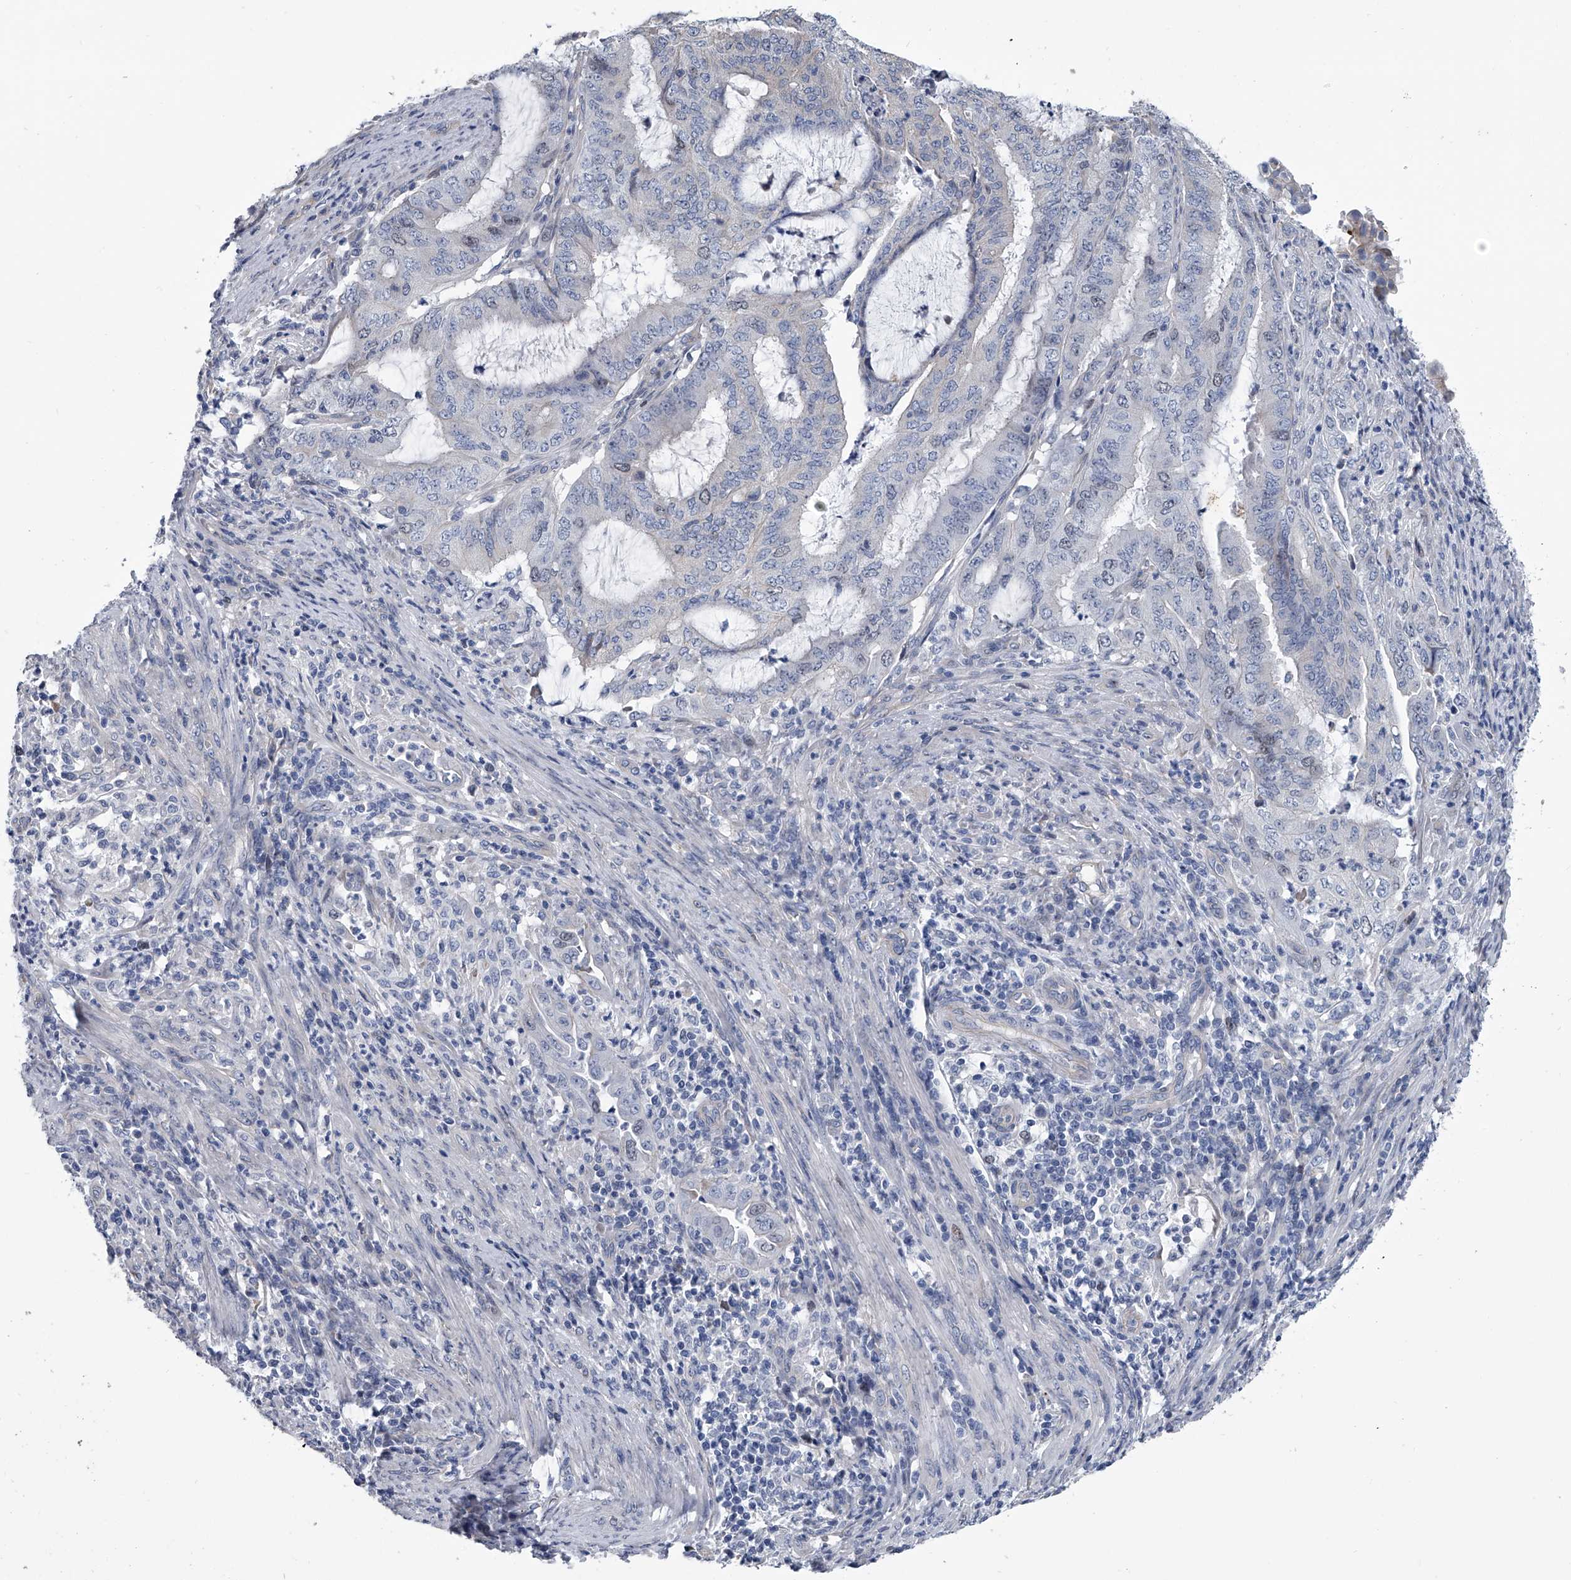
{"staining": {"intensity": "negative", "quantity": "none", "location": "none"}, "tissue": "endometrial cancer", "cell_type": "Tumor cells", "image_type": "cancer", "snomed": [{"axis": "morphology", "description": "Adenocarcinoma, NOS"}, {"axis": "topography", "description": "Endometrium"}], "caption": "Tumor cells show no significant staining in endometrial adenocarcinoma.", "gene": "ABCG1", "patient": {"sex": "female", "age": 51}}